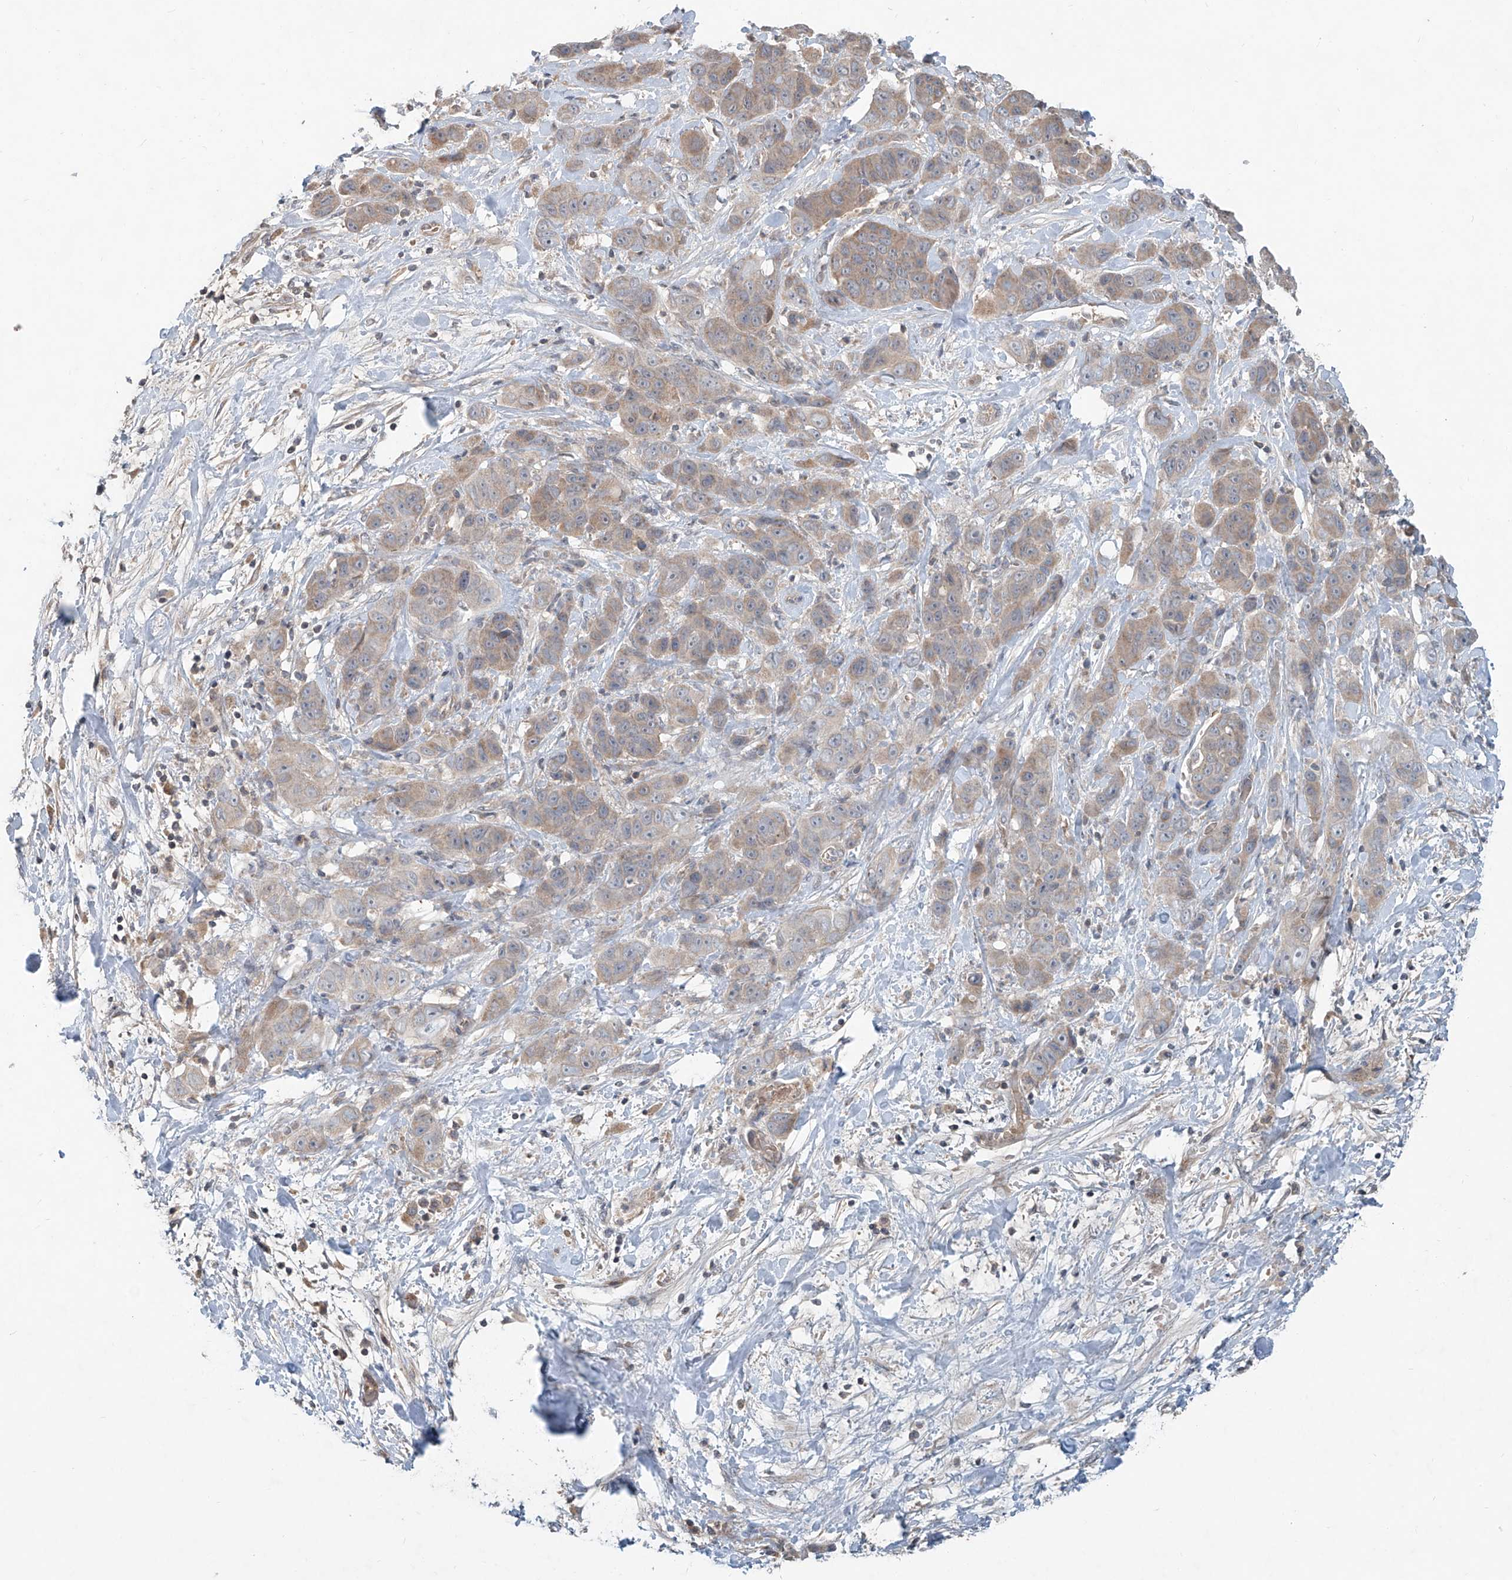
{"staining": {"intensity": "weak", "quantity": ">75%", "location": "cytoplasmic/membranous"}, "tissue": "liver cancer", "cell_type": "Tumor cells", "image_type": "cancer", "snomed": [{"axis": "morphology", "description": "Cholangiocarcinoma"}, {"axis": "topography", "description": "Liver"}], "caption": "A photomicrograph of liver cancer stained for a protein demonstrates weak cytoplasmic/membranous brown staining in tumor cells. (DAB (3,3'-diaminobenzidine) IHC, brown staining for protein, blue staining for nuclei).", "gene": "ADAM23", "patient": {"sex": "female", "age": 52}}